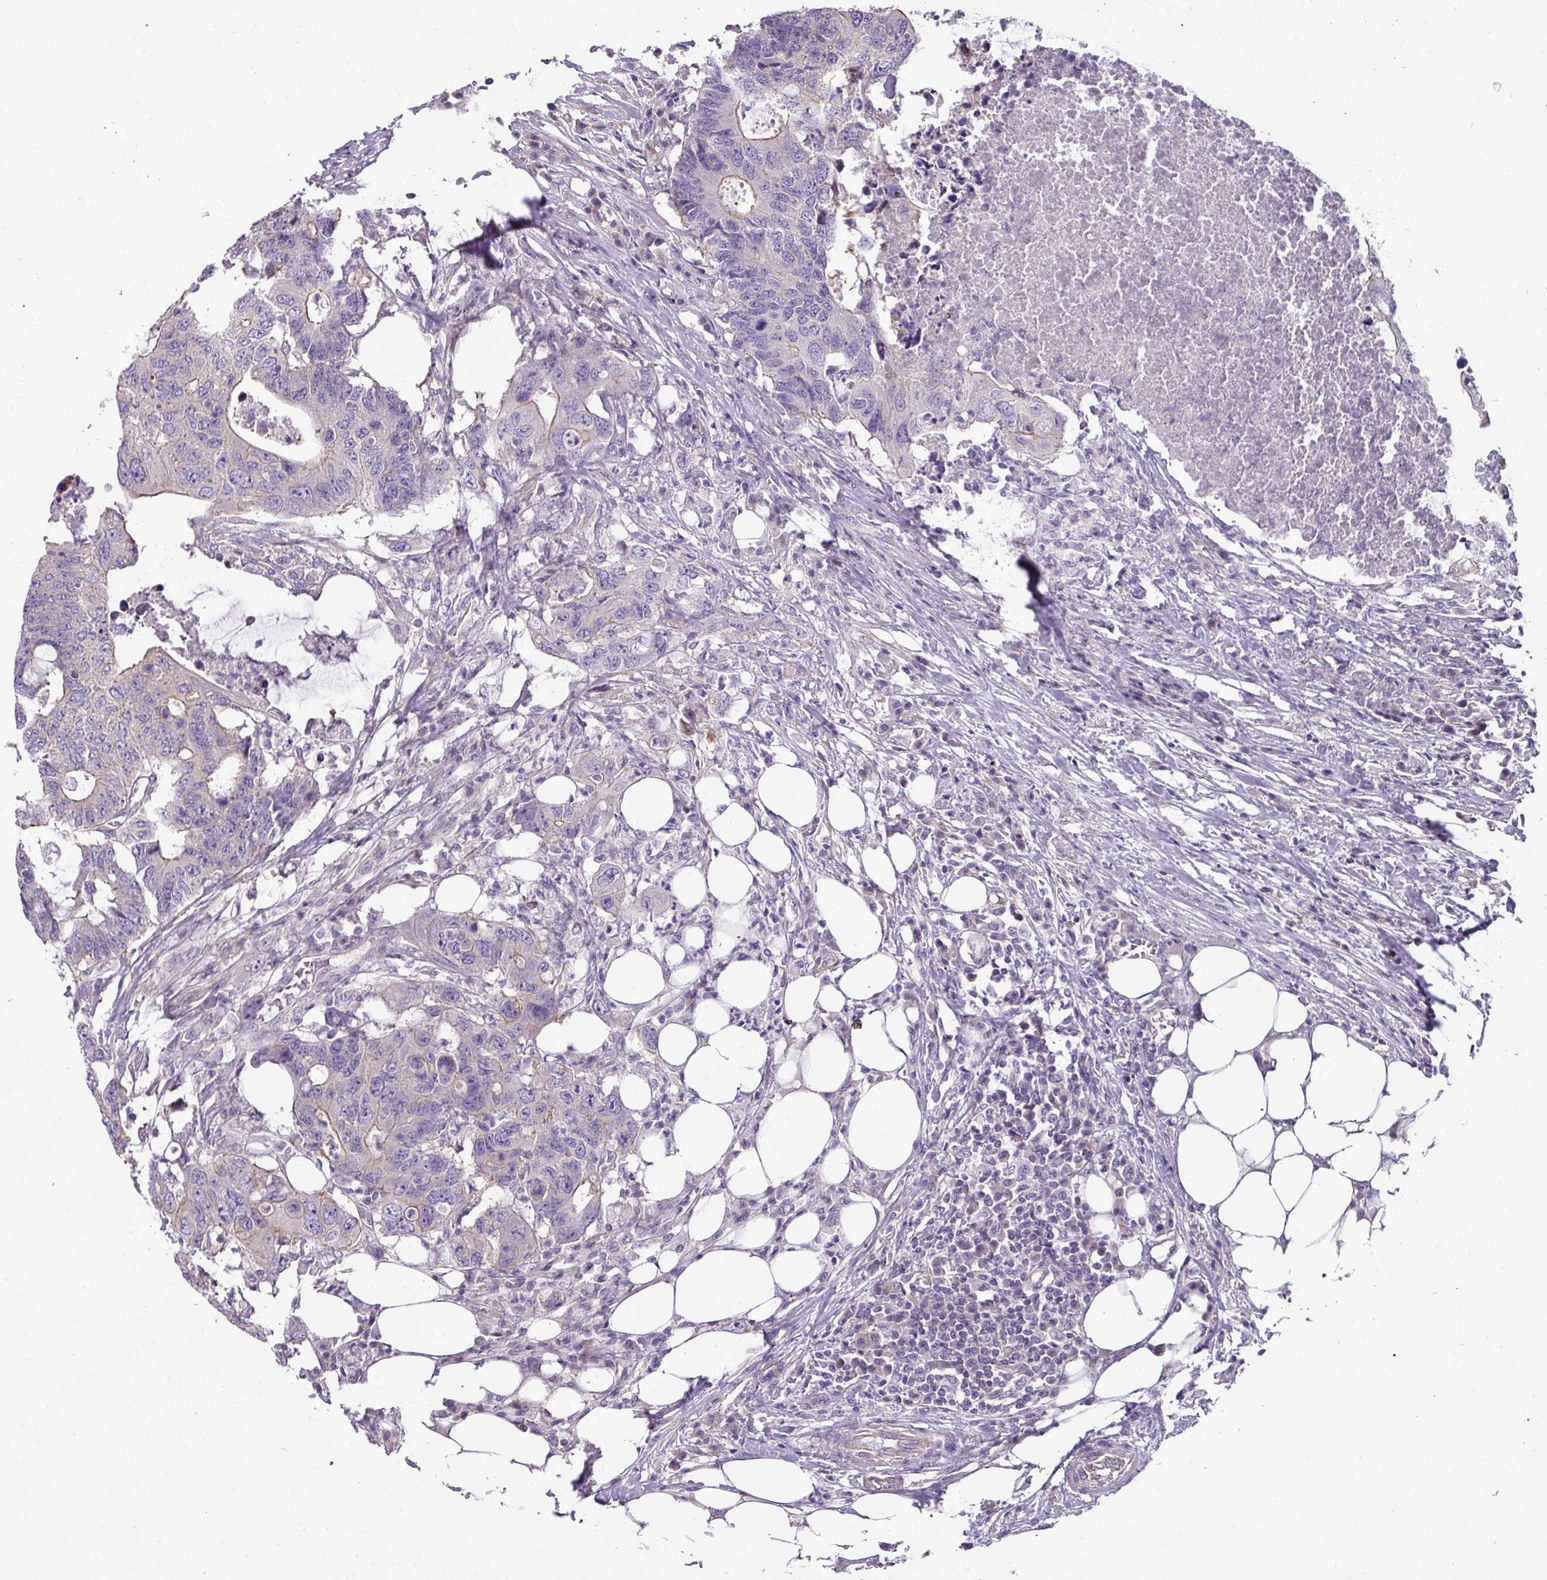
{"staining": {"intensity": "weak", "quantity": "<25%", "location": "cytoplasmic/membranous"}, "tissue": "colorectal cancer", "cell_type": "Tumor cells", "image_type": "cancer", "snomed": [{"axis": "morphology", "description": "Adenocarcinoma, NOS"}, {"axis": "topography", "description": "Colon"}], "caption": "Immunohistochemical staining of colorectal cancer displays no significant expression in tumor cells.", "gene": "PALS2", "patient": {"sex": "male", "age": 71}}